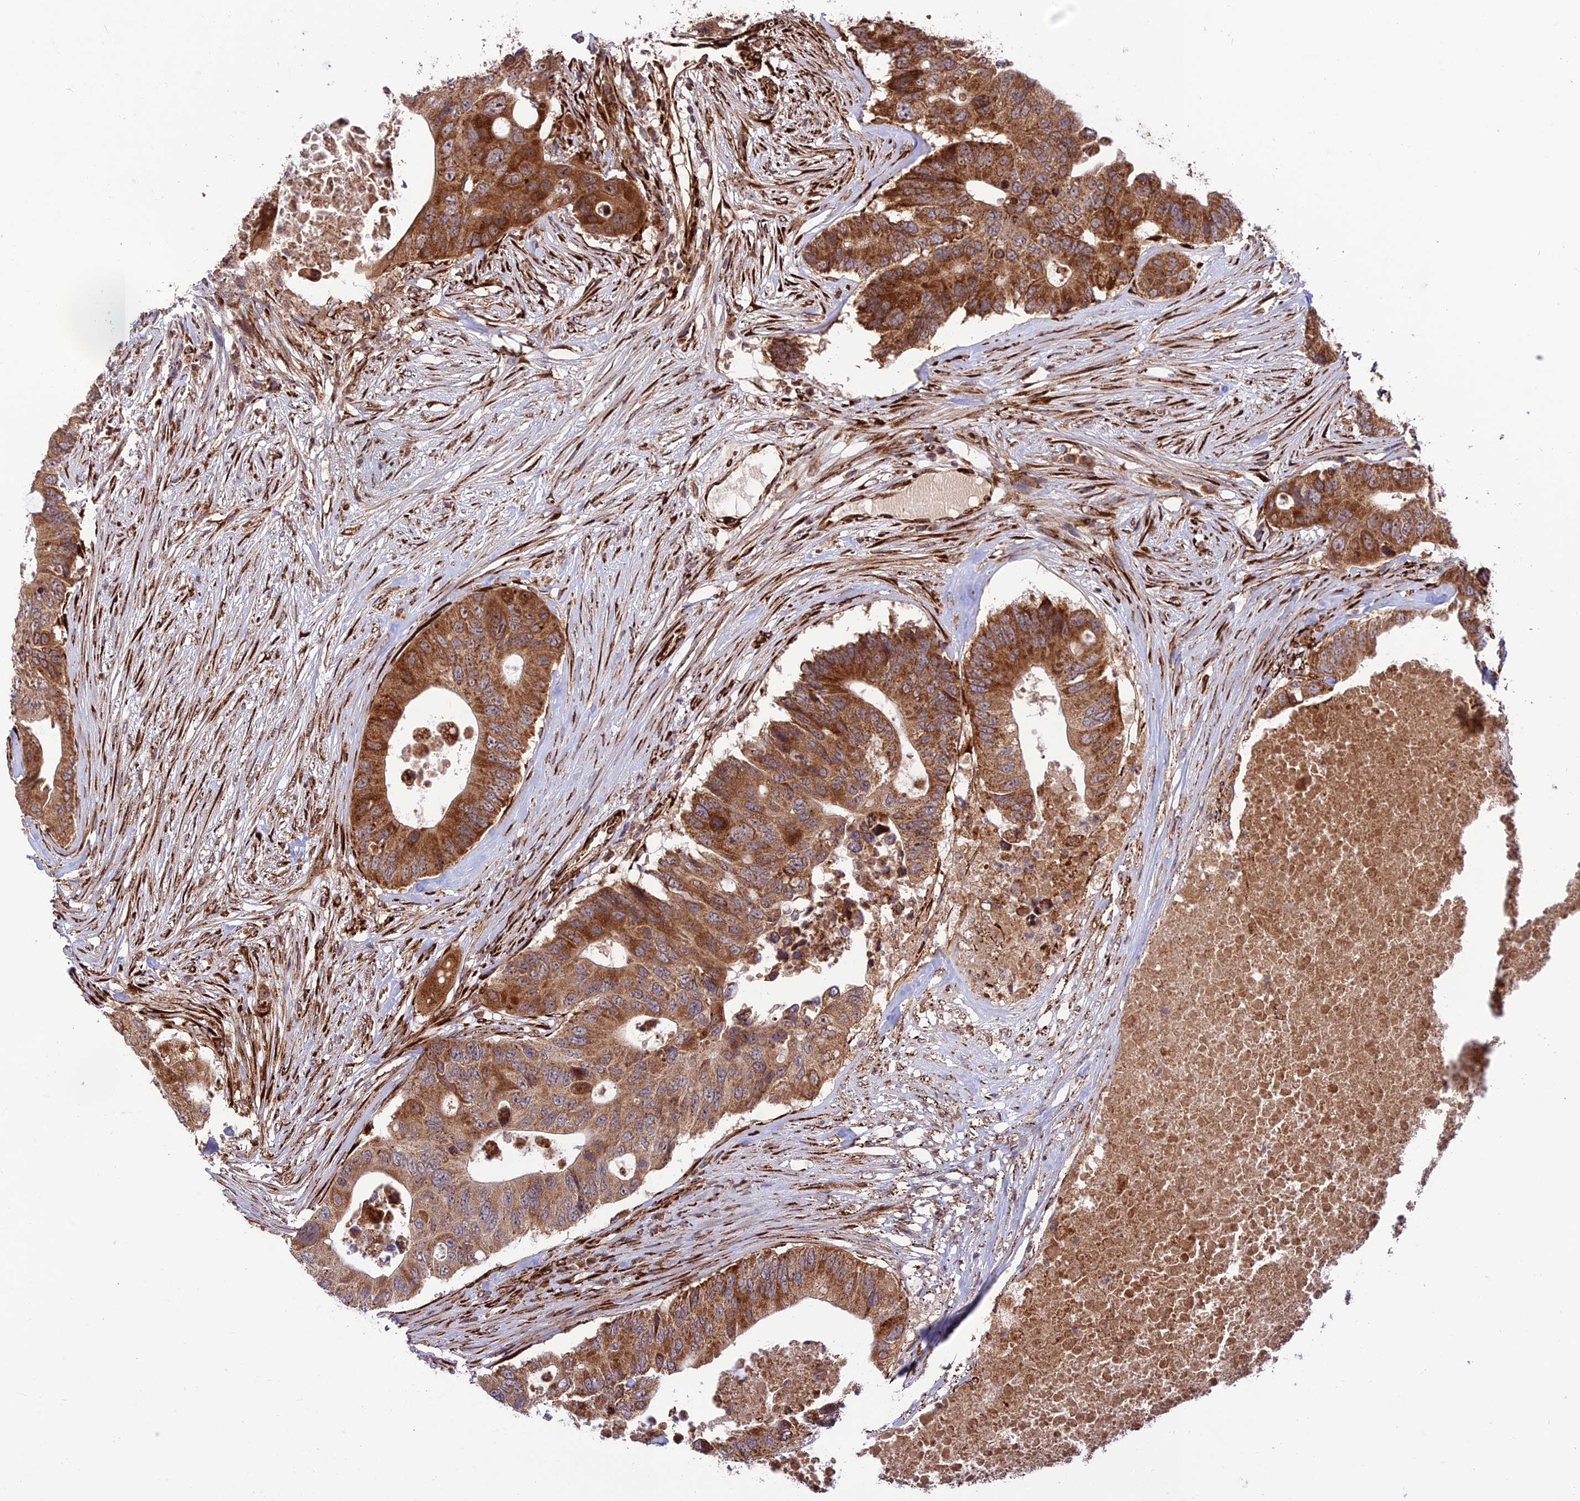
{"staining": {"intensity": "strong", "quantity": ">75%", "location": "cytoplasmic/membranous,nuclear"}, "tissue": "colorectal cancer", "cell_type": "Tumor cells", "image_type": "cancer", "snomed": [{"axis": "morphology", "description": "Adenocarcinoma, NOS"}, {"axis": "topography", "description": "Colon"}], "caption": "Immunohistochemistry (IHC) (DAB (3,3'-diaminobenzidine)) staining of colorectal cancer (adenocarcinoma) displays strong cytoplasmic/membranous and nuclear protein expression in about >75% of tumor cells. (DAB = brown stain, brightfield microscopy at high magnification).", "gene": "CRTAP", "patient": {"sex": "male", "age": 71}}